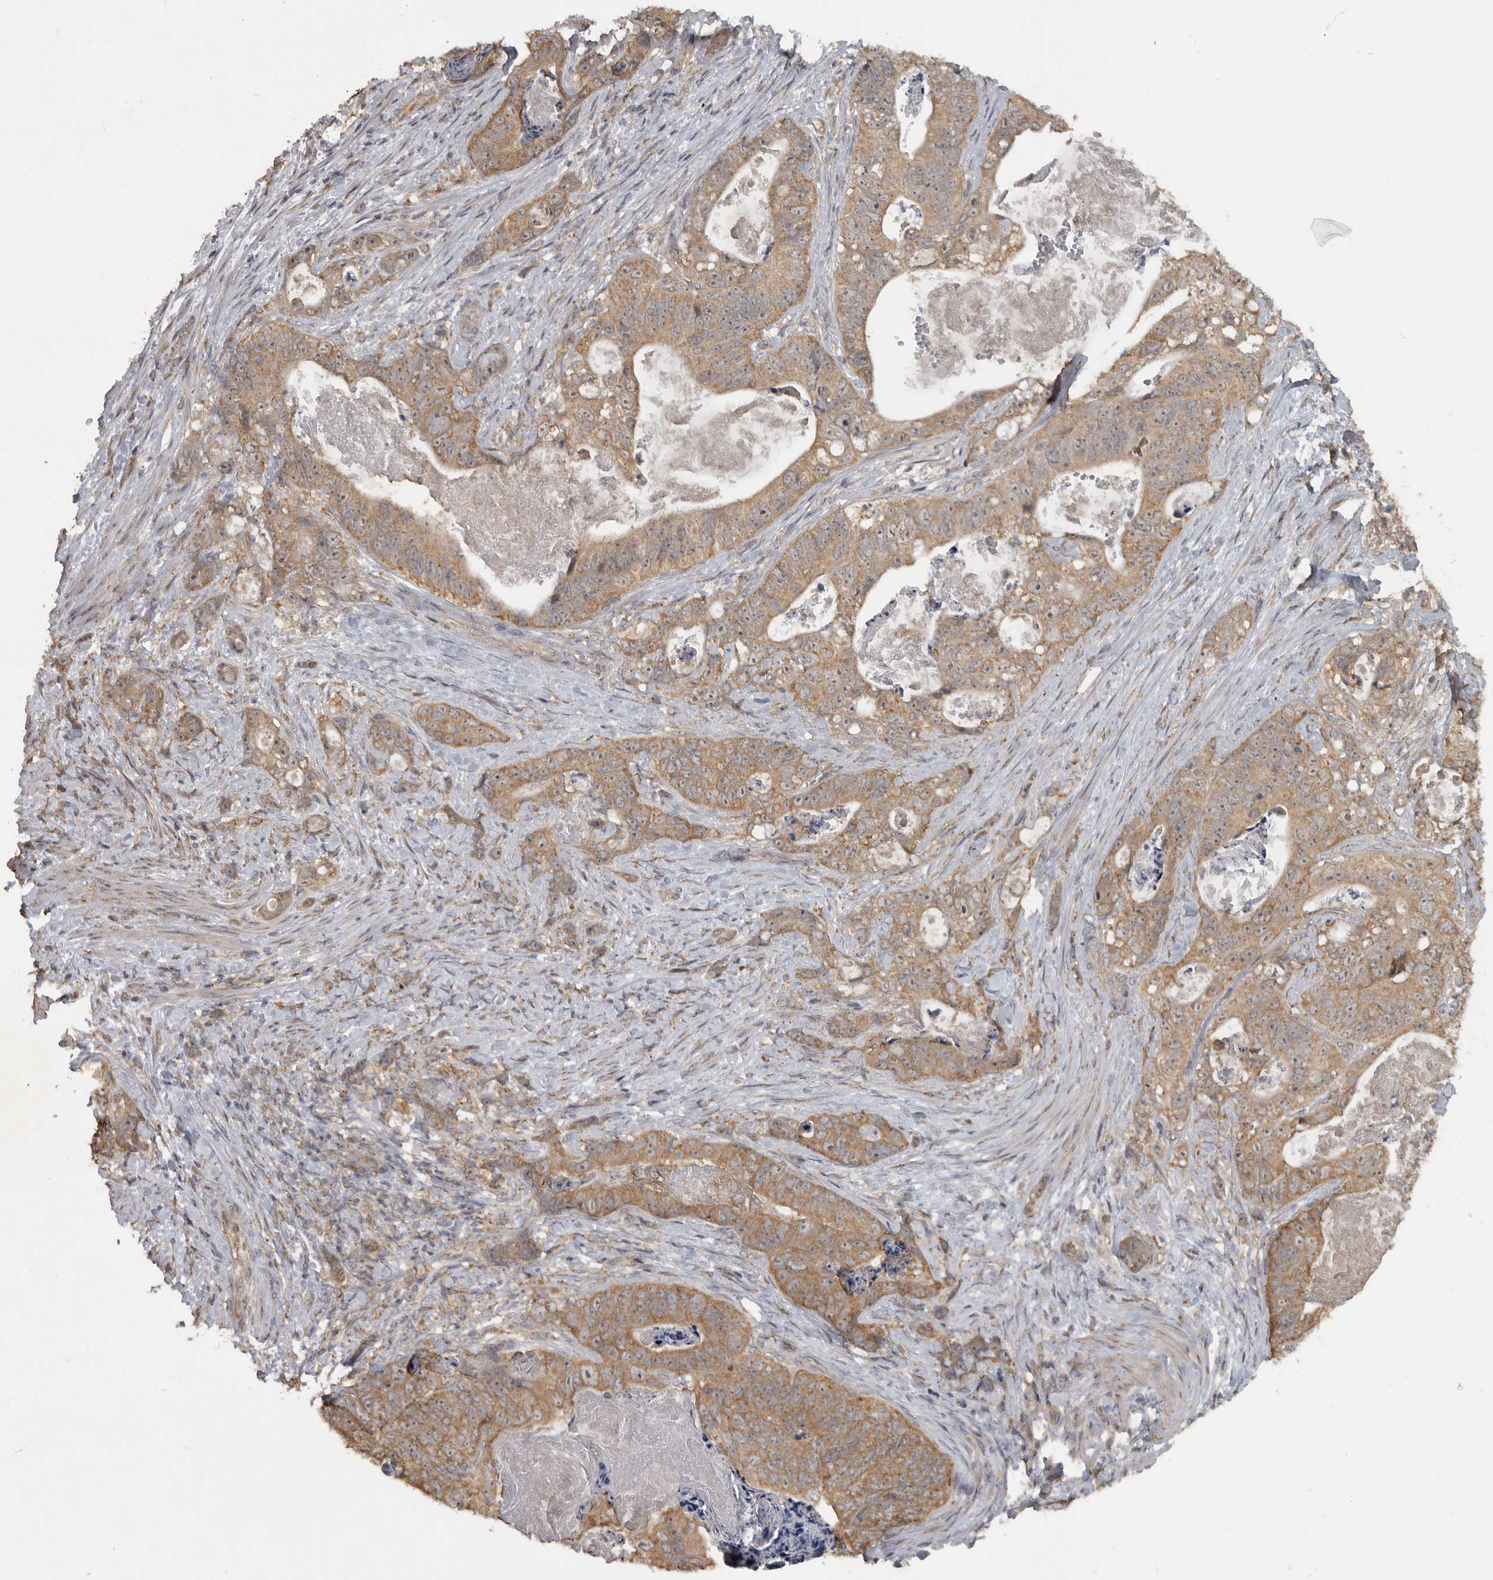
{"staining": {"intensity": "moderate", "quantity": ">75%", "location": "cytoplasmic/membranous"}, "tissue": "stomach cancer", "cell_type": "Tumor cells", "image_type": "cancer", "snomed": [{"axis": "morphology", "description": "Normal tissue, NOS"}, {"axis": "morphology", "description": "Adenocarcinoma, NOS"}, {"axis": "topography", "description": "Stomach"}], "caption": "Immunohistochemical staining of stomach cancer shows moderate cytoplasmic/membranous protein positivity in approximately >75% of tumor cells.", "gene": "LLGL1", "patient": {"sex": "female", "age": 89}}